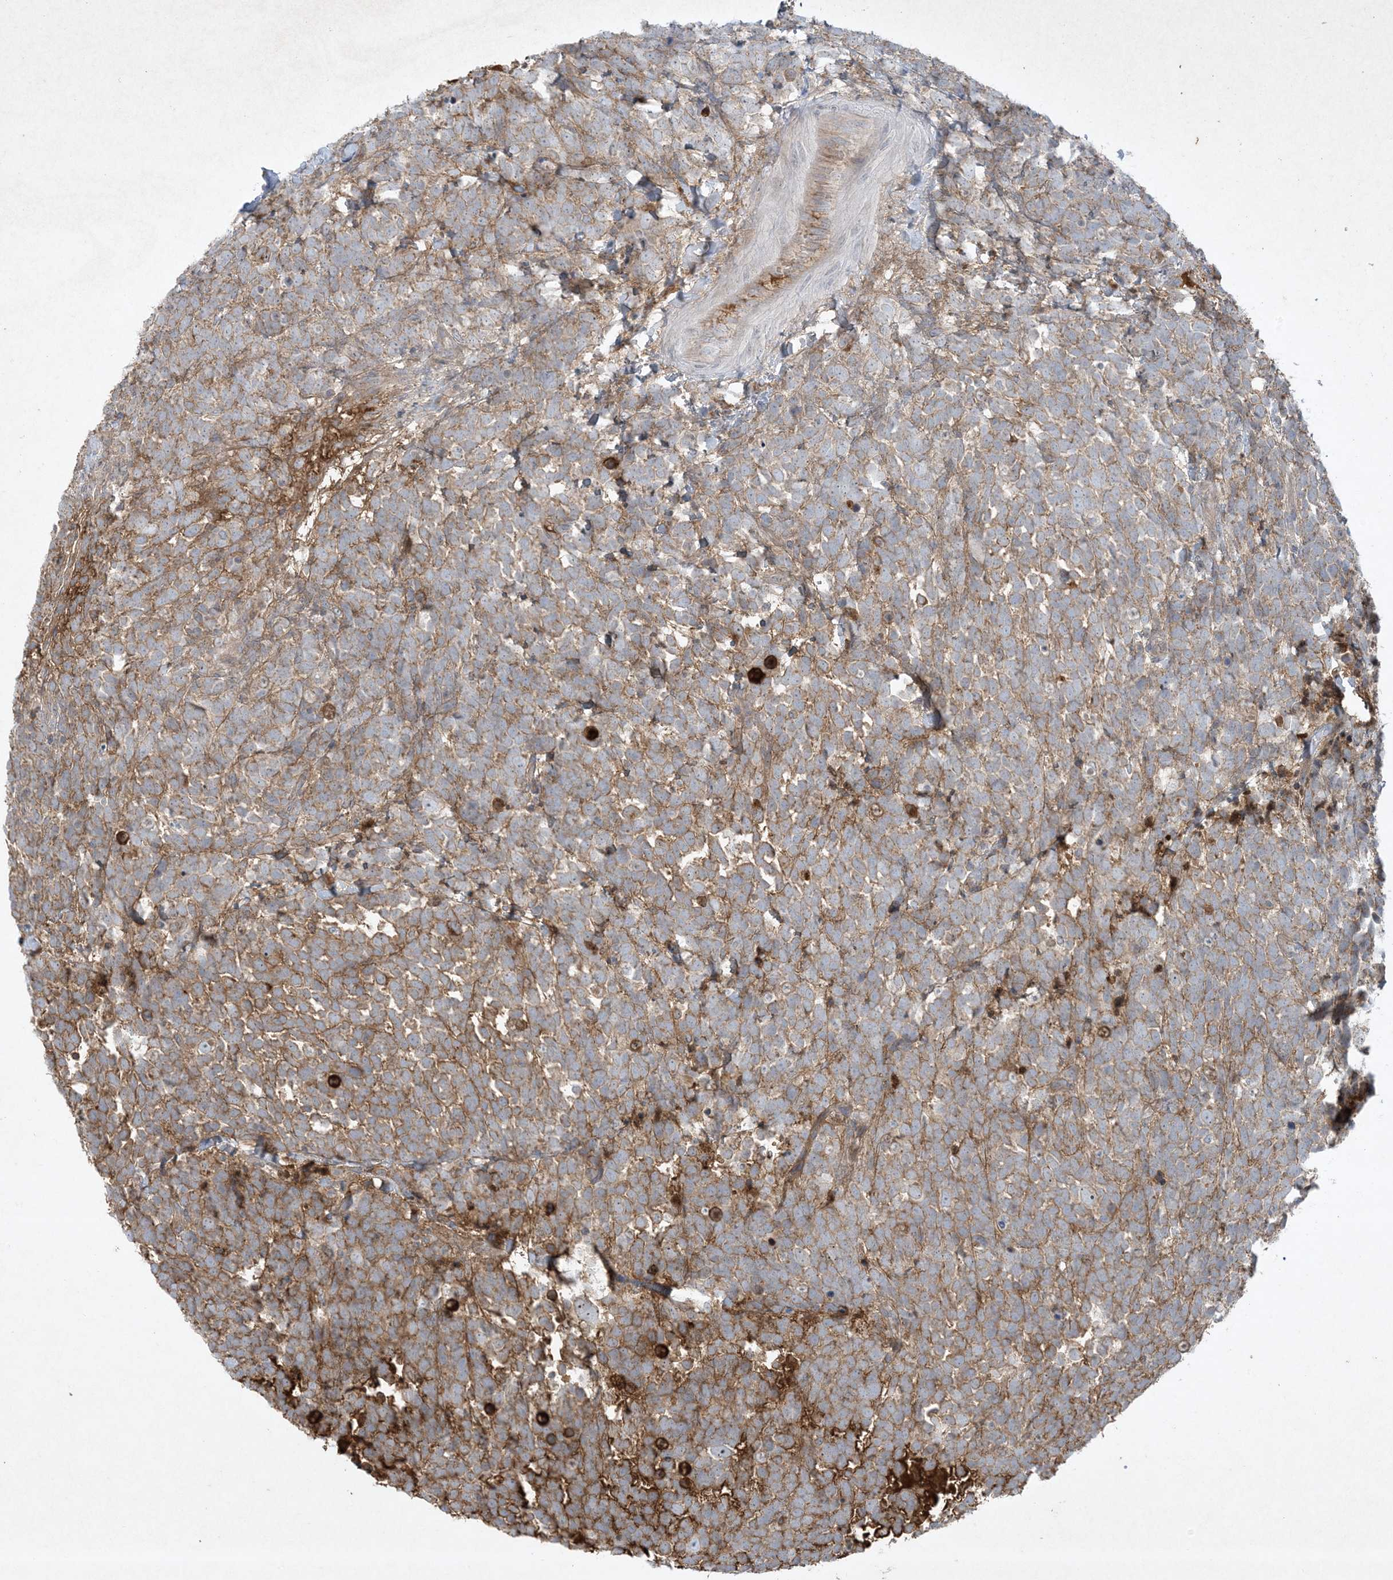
{"staining": {"intensity": "moderate", "quantity": ">75%", "location": "cytoplasmic/membranous"}, "tissue": "urothelial cancer", "cell_type": "Tumor cells", "image_type": "cancer", "snomed": [{"axis": "morphology", "description": "Urothelial carcinoma, High grade"}, {"axis": "topography", "description": "Urinary bladder"}], "caption": "This is an image of immunohistochemistry (IHC) staining of high-grade urothelial carcinoma, which shows moderate expression in the cytoplasmic/membranous of tumor cells.", "gene": "FETUB", "patient": {"sex": "female", "age": 82}}